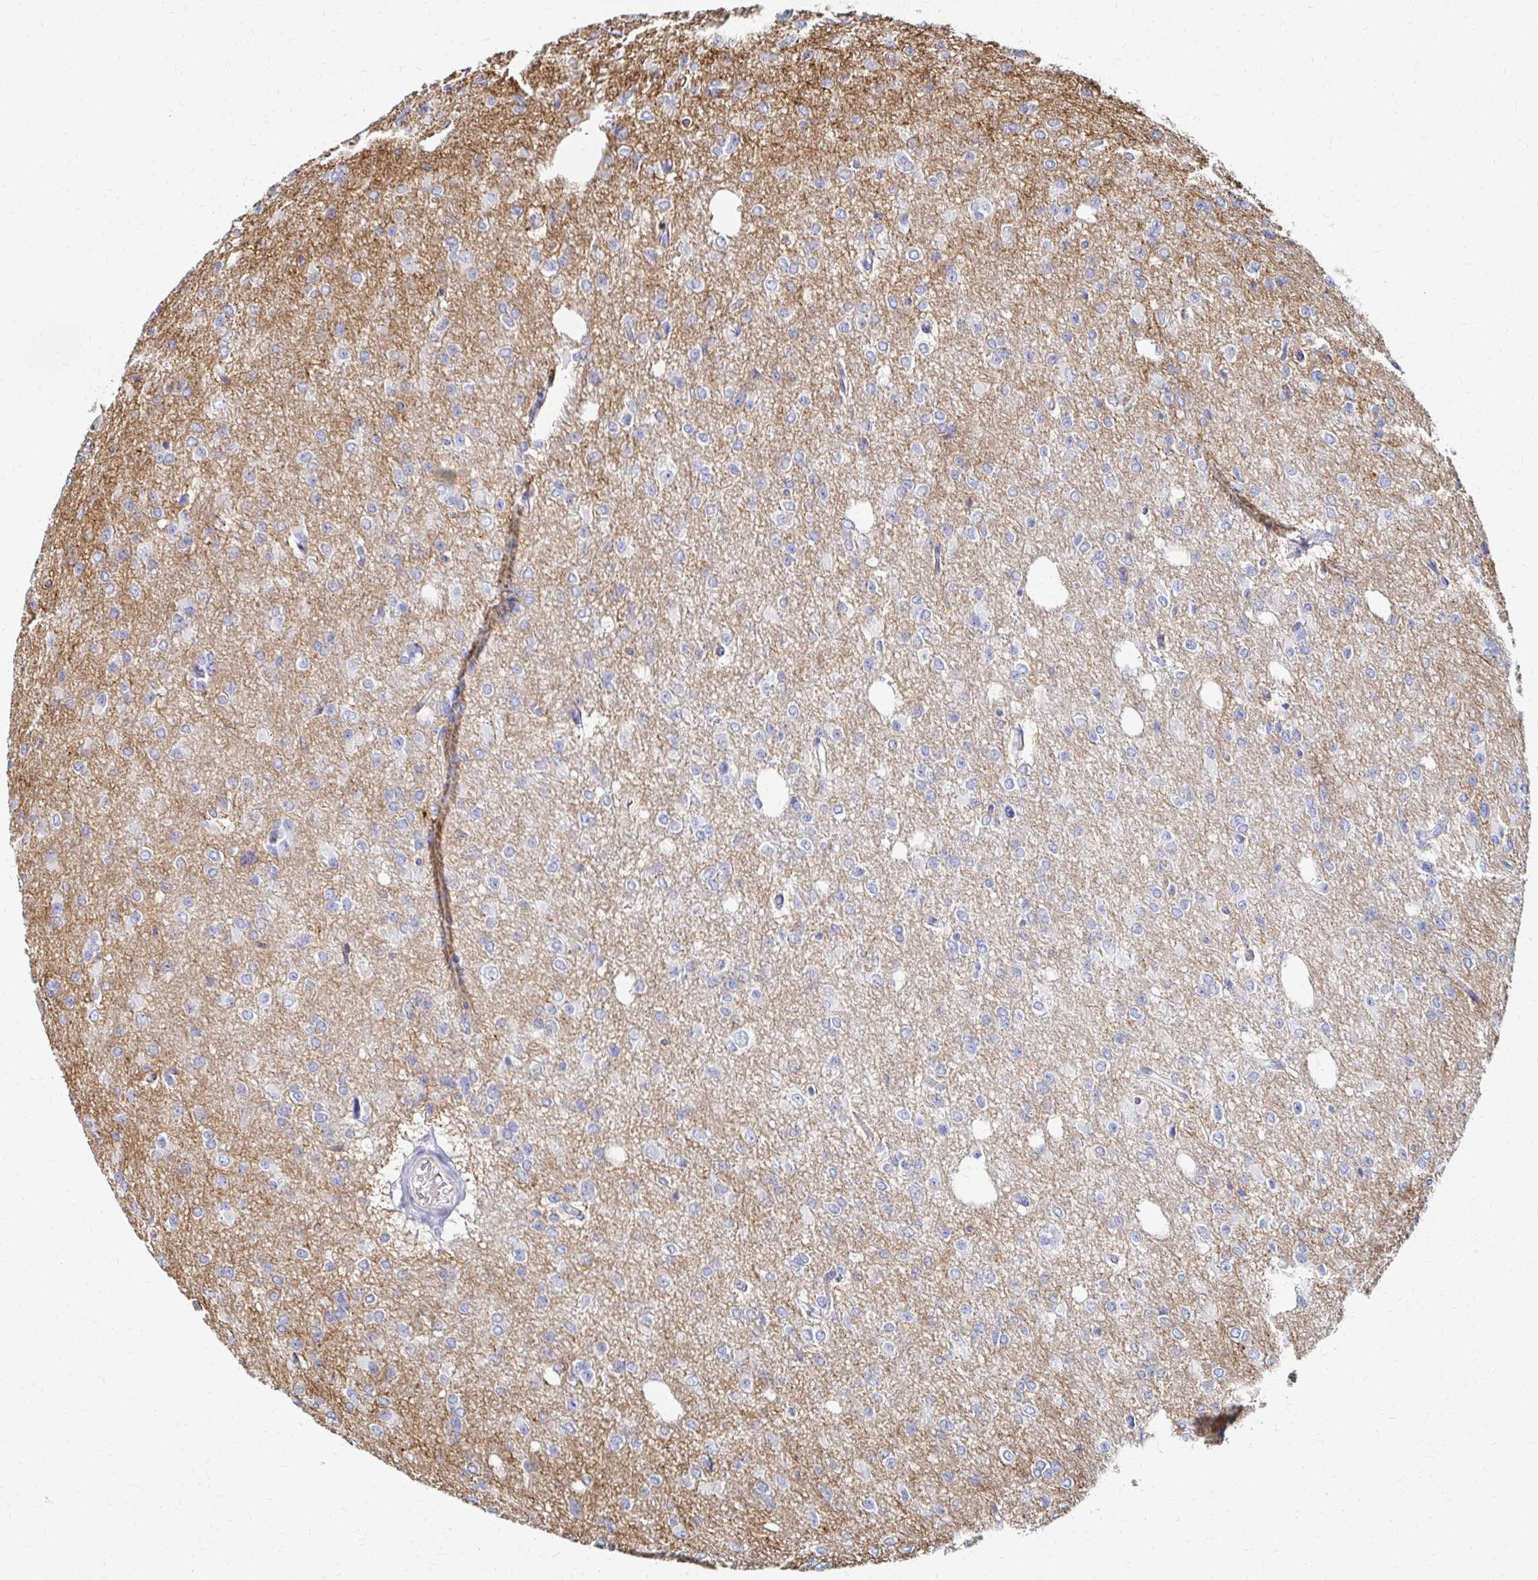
{"staining": {"intensity": "negative", "quantity": "none", "location": "none"}, "tissue": "glioma", "cell_type": "Tumor cells", "image_type": "cancer", "snomed": [{"axis": "morphology", "description": "Glioma, malignant, Low grade"}, {"axis": "topography", "description": "Brain"}], "caption": "Tumor cells are negative for brown protein staining in glioma.", "gene": "MAN1A1", "patient": {"sex": "male", "age": 26}}